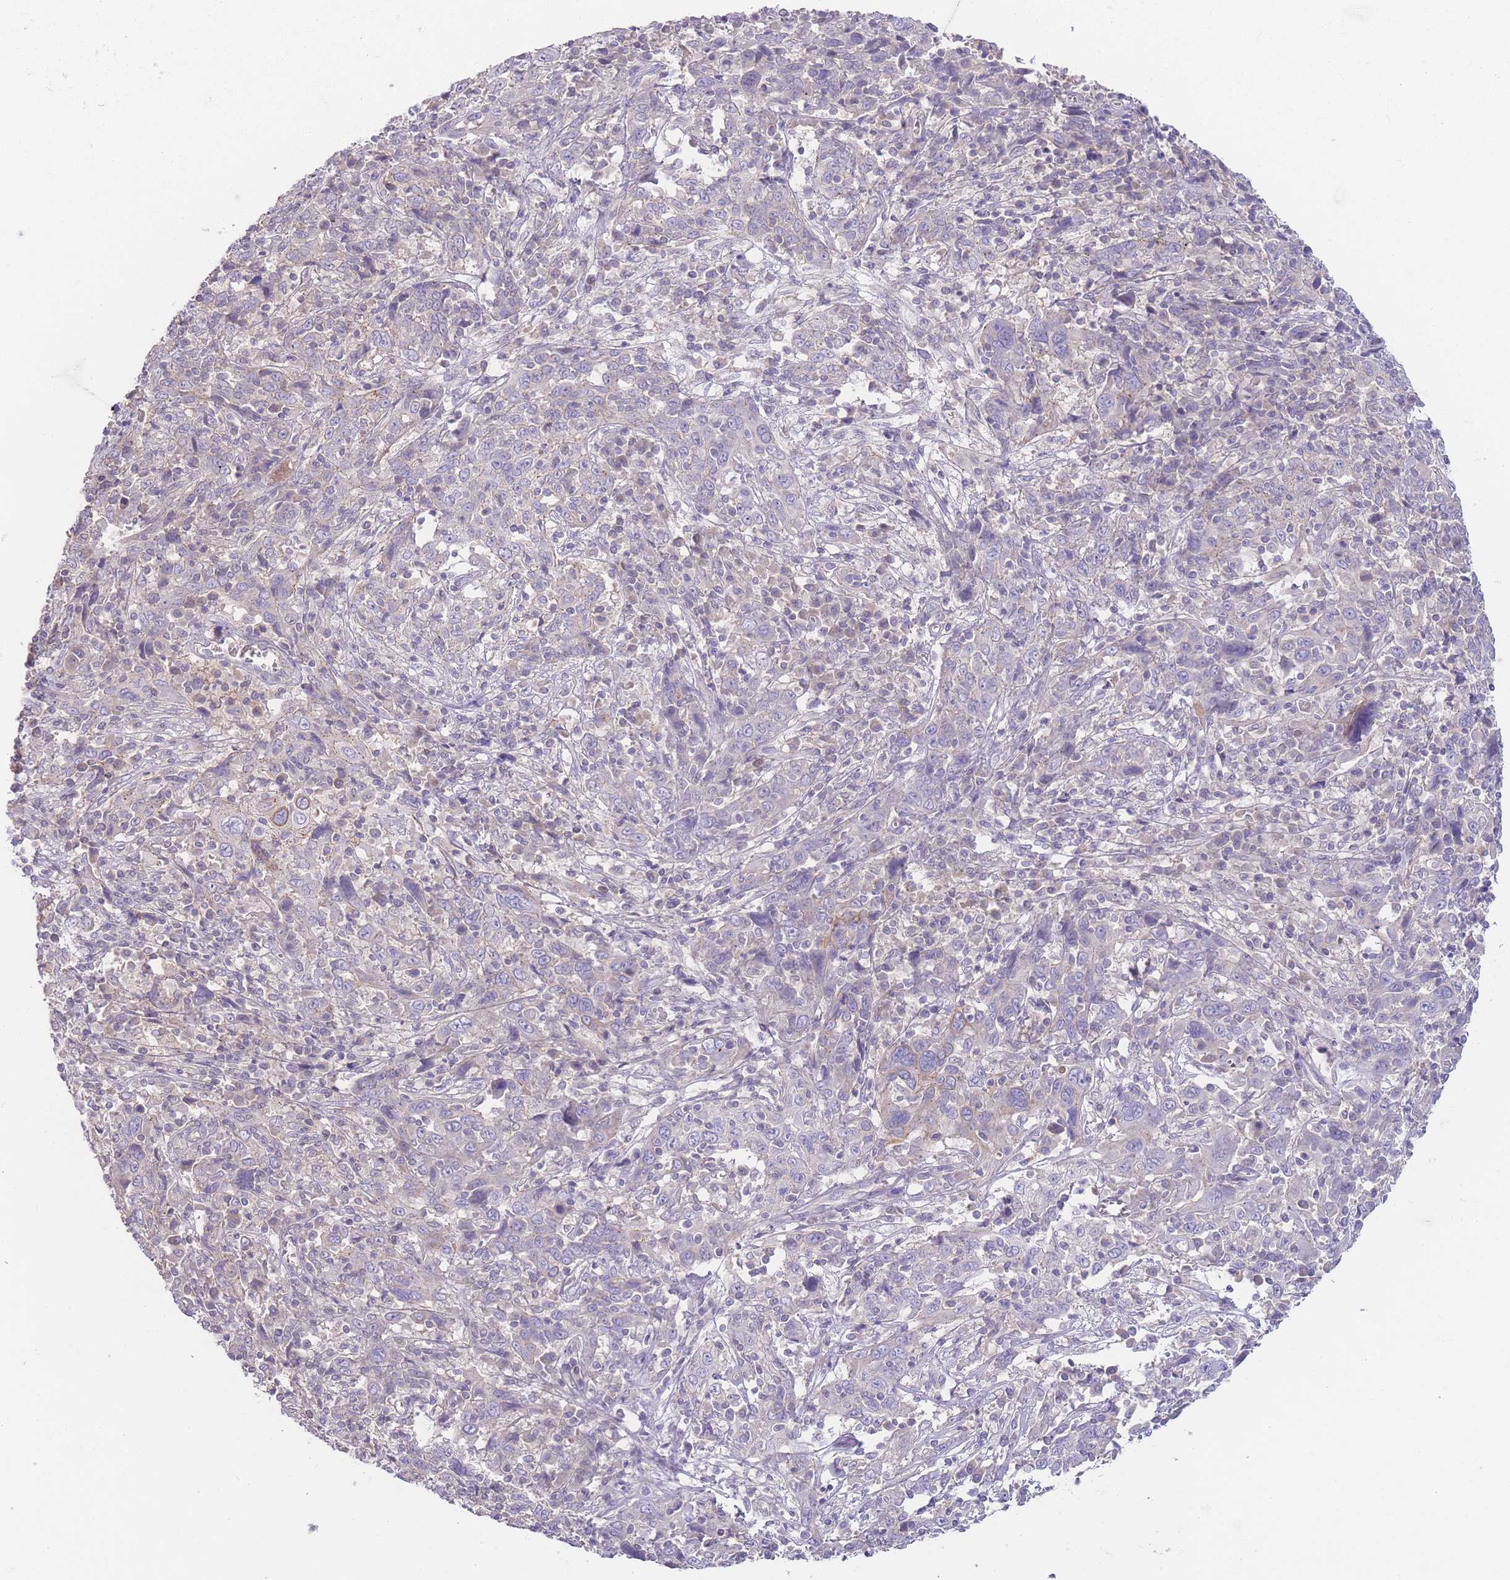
{"staining": {"intensity": "negative", "quantity": "none", "location": "none"}, "tissue": "cervical cancer", "cell_type": "Tumor cells", "image_type": "cancer", "snomed": [{"axis": "morphology", "description": "Squamous cell carcinoma, NOS"}, {"axis": "topography", "description": "Cervix"}], "caption": "An image of human cervical cancer is negative for staining in tumor cells.", "gene": "SPHKAP", "patient": {"sex": "female", "age": 46}}